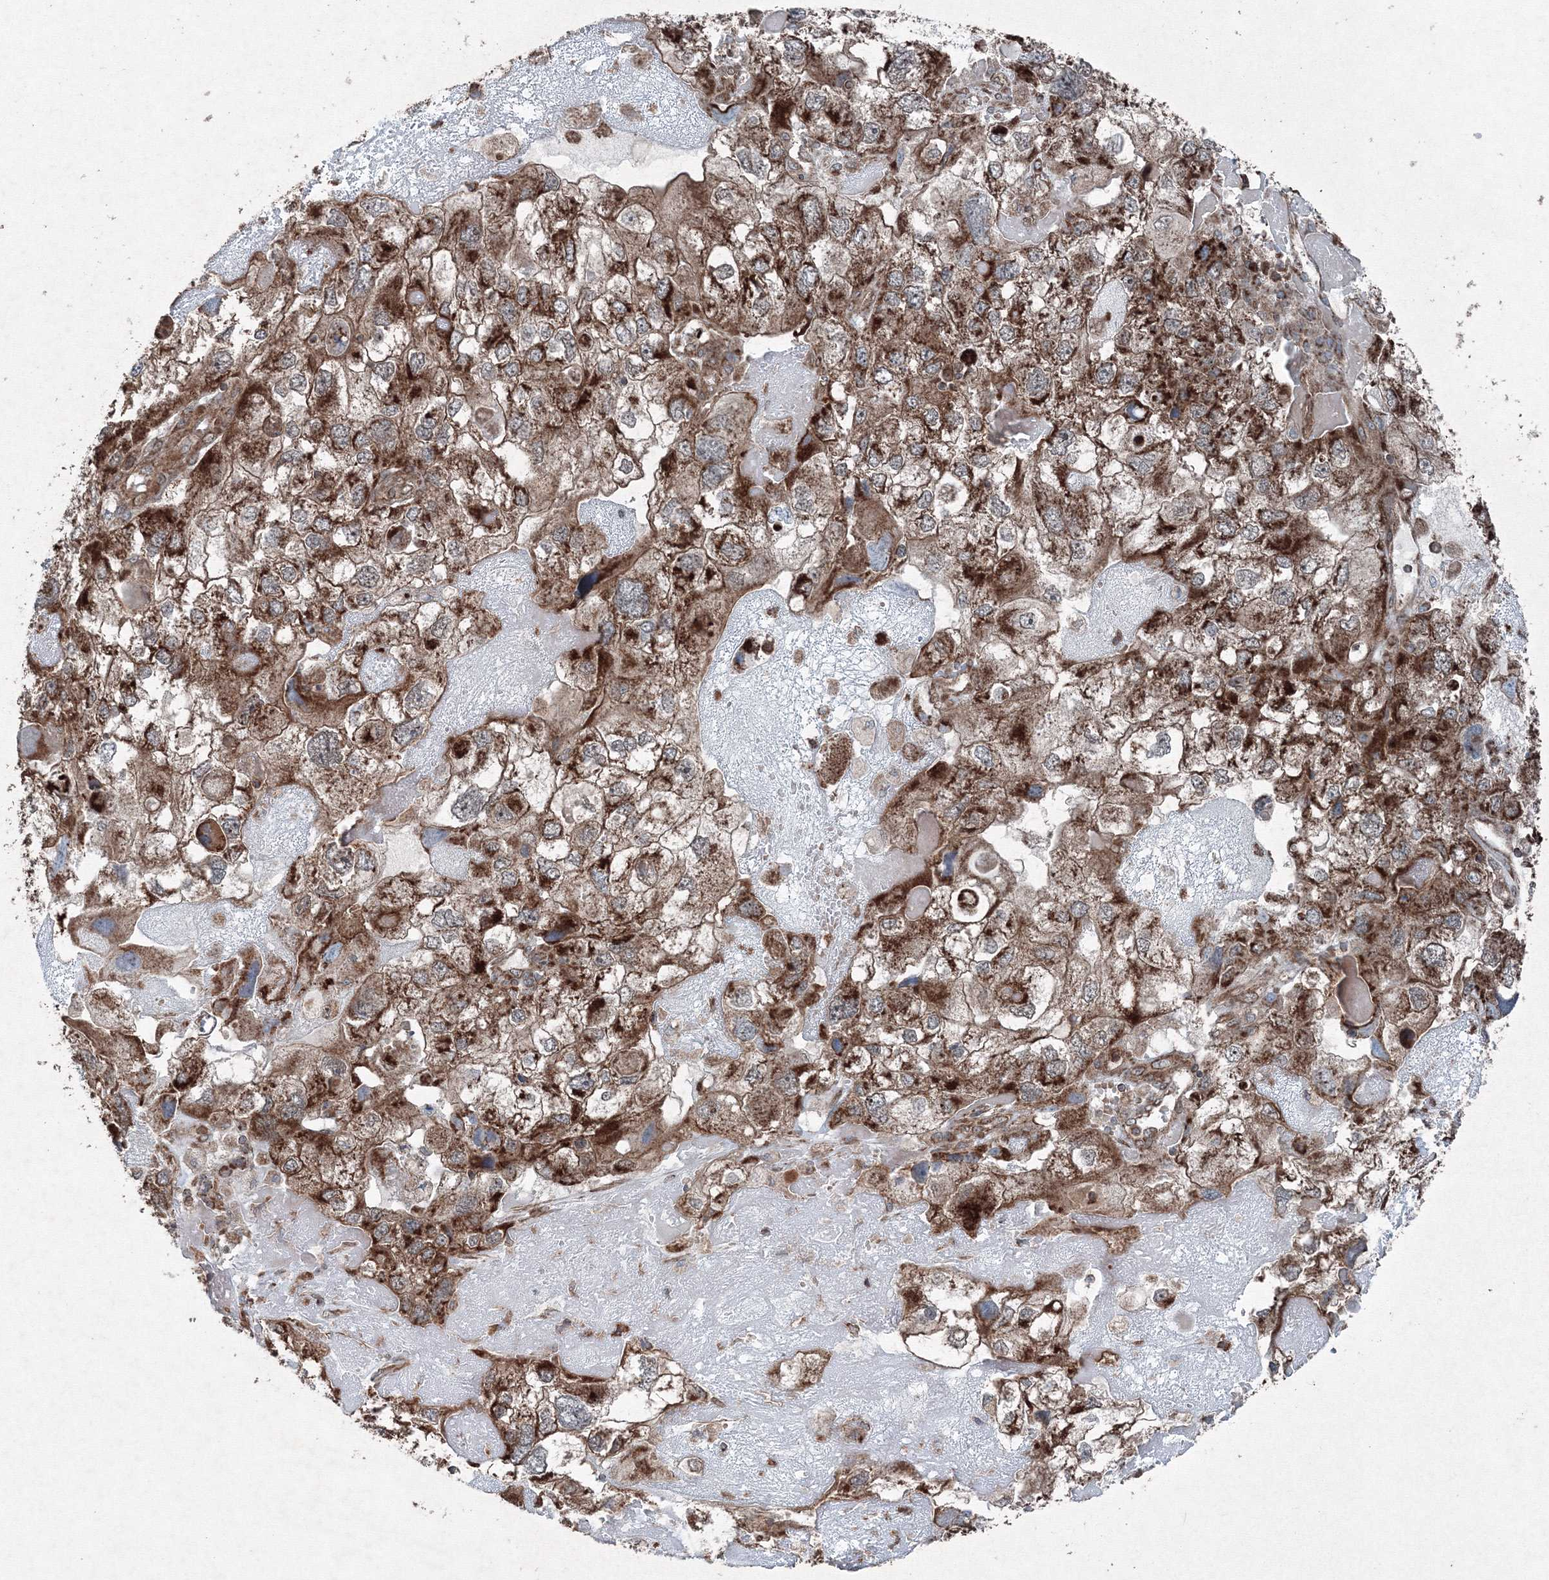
{"staining": {"intensity": "strong", "quantity": ">75%", "location": "cytoplasmic/membranous"}, "tissue": "endometrial cancer", "cell_type": "Tumor cells", "image_type": "cancer", "snomed": [{"axis": "morphology", "description": "Adenocarcinoma, NOS"}, {"axis": "topography", "description": "Endometrium"}], "caption": "Protein staining of endometrial adenocarcinoma tissue displays strong cytoplasmic/membranous staining in approximately >75% of tumor cells. The protein is shown in brown color, while the nuclei are stained blue.", "gene": "COPS7B", "patient": {"sex": "female", "age": 49}}